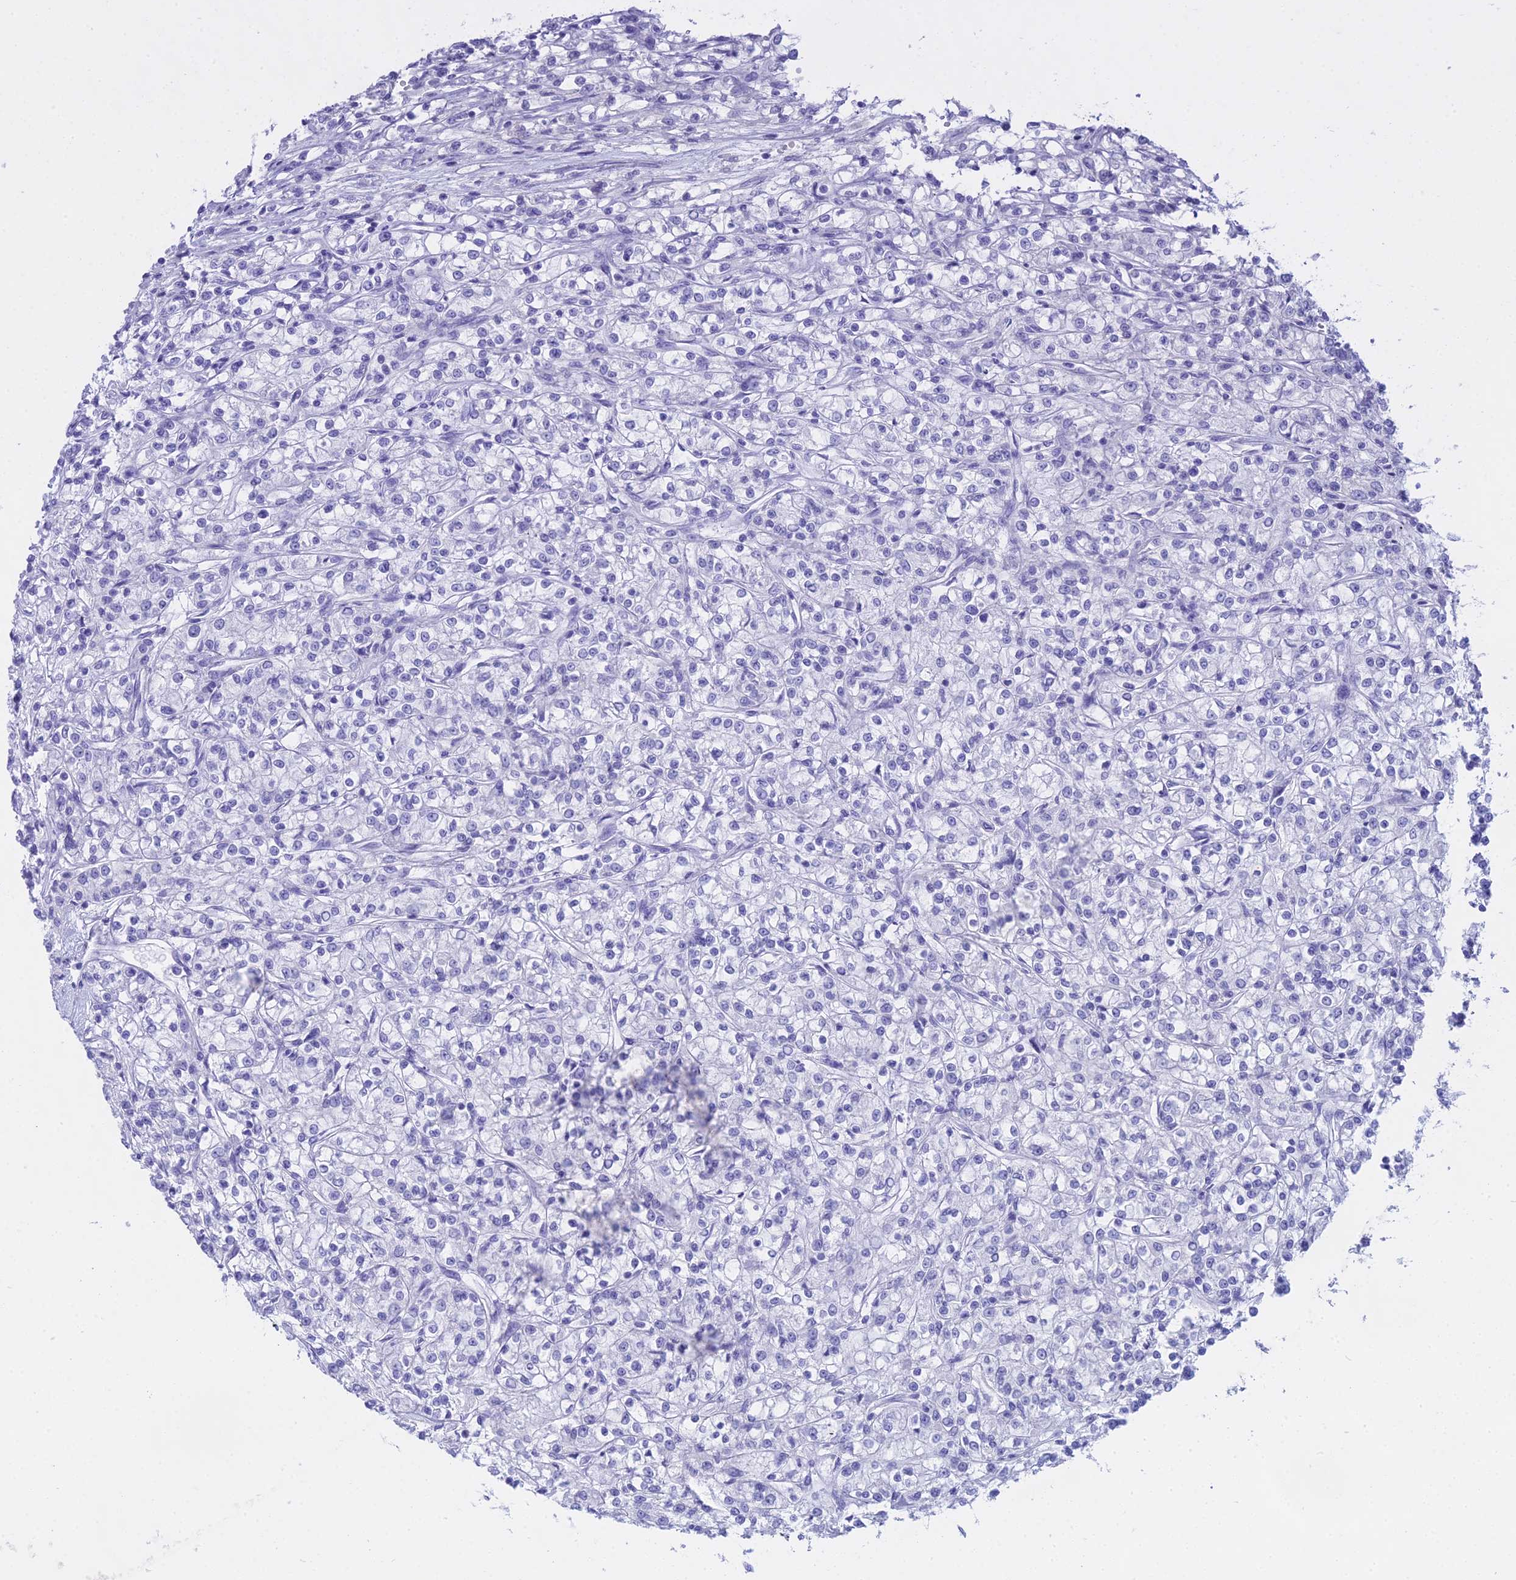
{"staining": {"intensity": "negative", "quantity": "none", "location": "none"}, "tissue": "renal cancer", "cell_type": "Tumor cells", "image_type": "cancer", "snomed": [{"axis": "morphology", "description": "Adenocarcinoma, NOS"}, {"axis": "topography", "description": "Kidney"}], "caption": "Immunohistochemistry (IHC) photomicrograph of neoplastic tissue: human renal cancer (adenocarcinoma) stained with DAB (3,3'-diaminobenzidine) shows no significant protein positivity in tumor cells. Brightfield microscopy of immunohistochemistry (IHC) stained with DAB (3,3'-diaminobenzidine) (brown) and hematoxylin (blue), captured at high magnification.", "gene": "CGB2", "patient": {"sex": "female", "age": 59}}